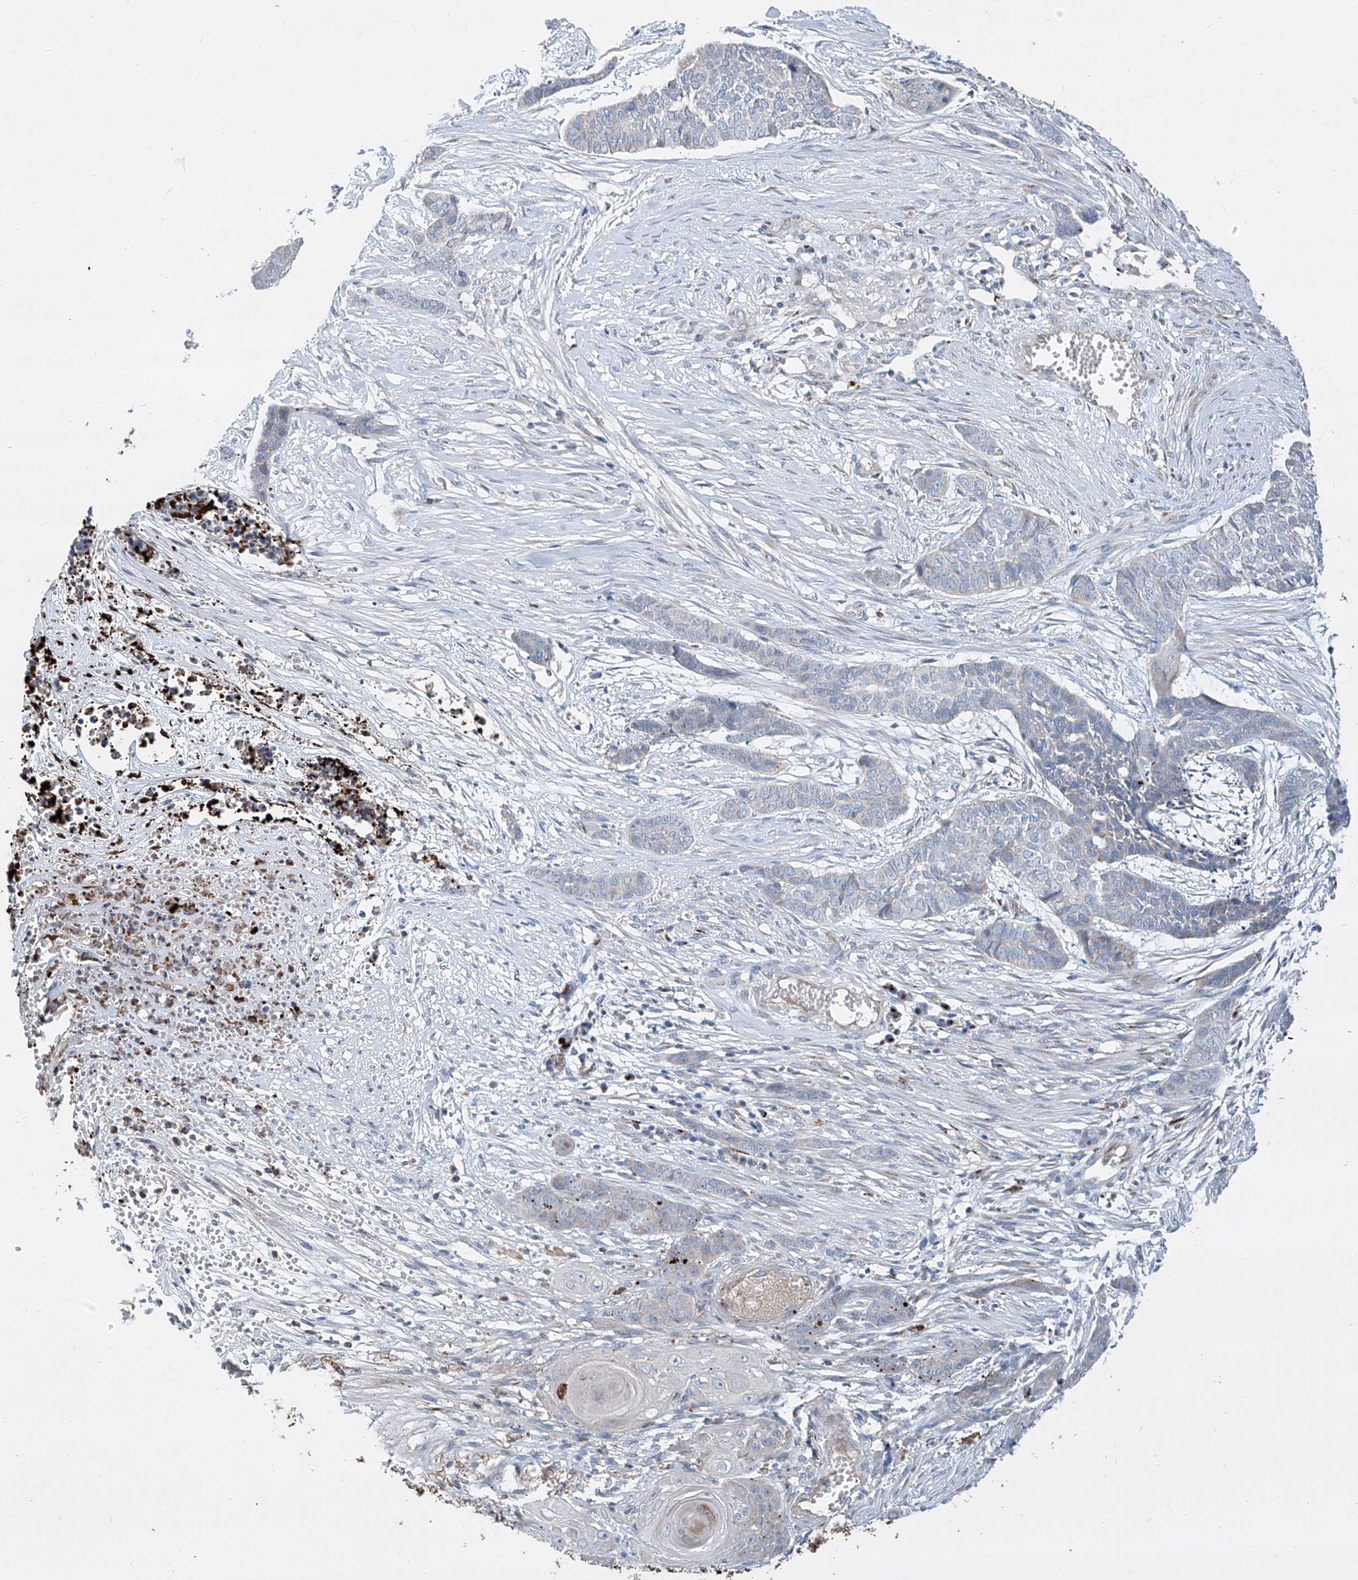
{"staining": {"intensity": "negative", "quantity": "none", "location": "none"}, "tissue": "skin cancer", "cell_type": "Tumor cells", "image_type": "cancer", "snomed": [{"axis": "morphology", "description": "Basal cell carcinoma"}, {"axis": "topography", "description": "Skin"}], "caption": "Immunohistochemistry (IHC) image of neoplastic tissue: human basal cell carcinoma (skin) stained with DAB displays no significant protein positivity in tumor cells.", "gene": "CDH5", "patient": {"sex": "female", "age": 64}}